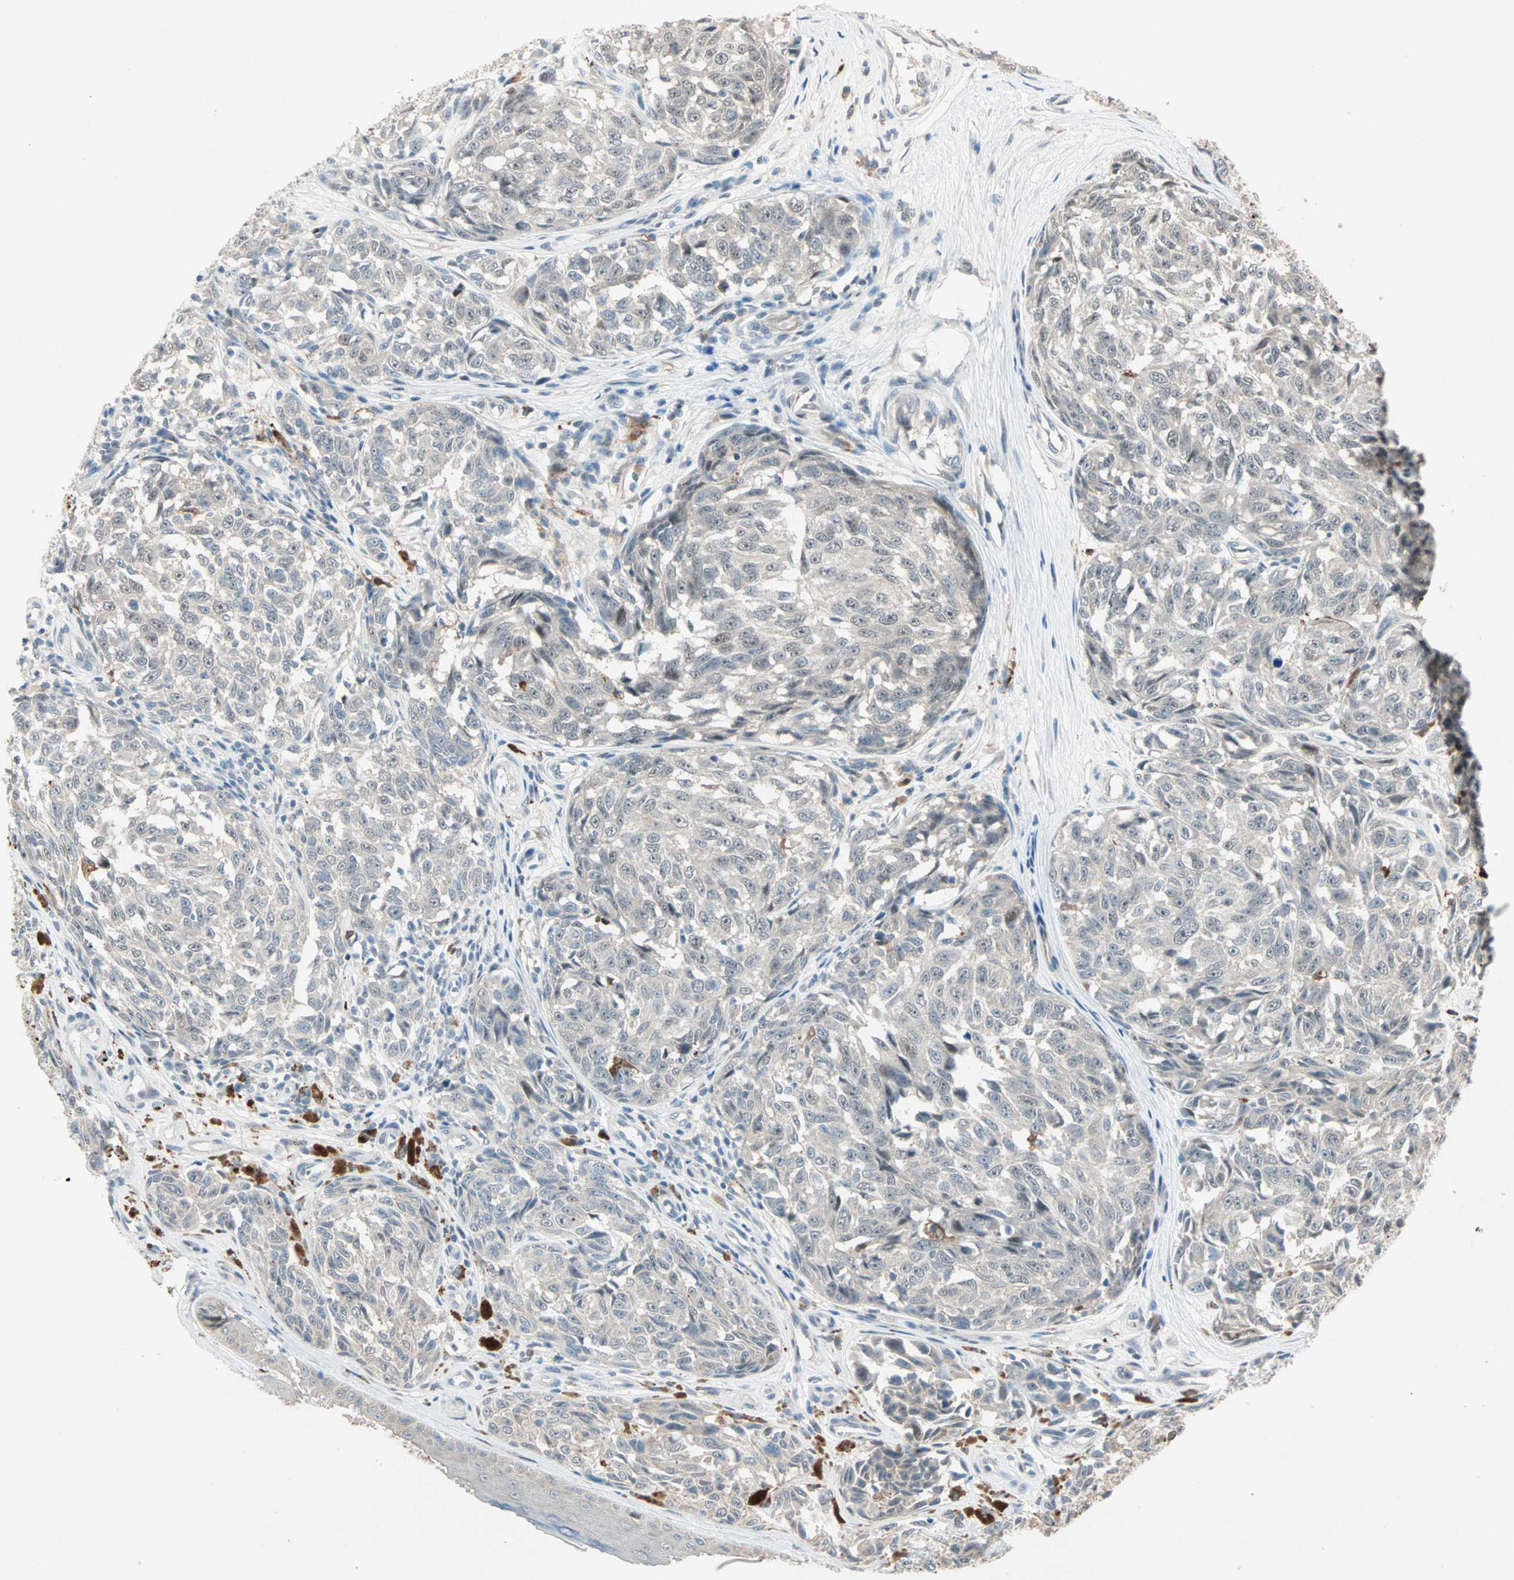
{"staining": {"intensity": "weak", "quantity": "<25%", "location": "cytoplasmic/membranous"}, "tissue": "melanoma", "cell_type": "Tumor cells", "image_type": "cancer", "snomed": [{"axis": "morphology", "description": "Malignant melanoma, NOS"}, {"axis": "topography", "description": "Skin"}], "caption": "This is a micrograph of immunohistochemistry staining of melanoma, which shows no staining in tumor cells. The staining was performed using DAB (3,3'-diaminobenzidine) to visualize the protein expression in brown, while the nuclei were stained in blue with hematoxylin (Magnification: 20x).", "gene": "RTL6", "patient": {"sex": "female", "age": 64}}